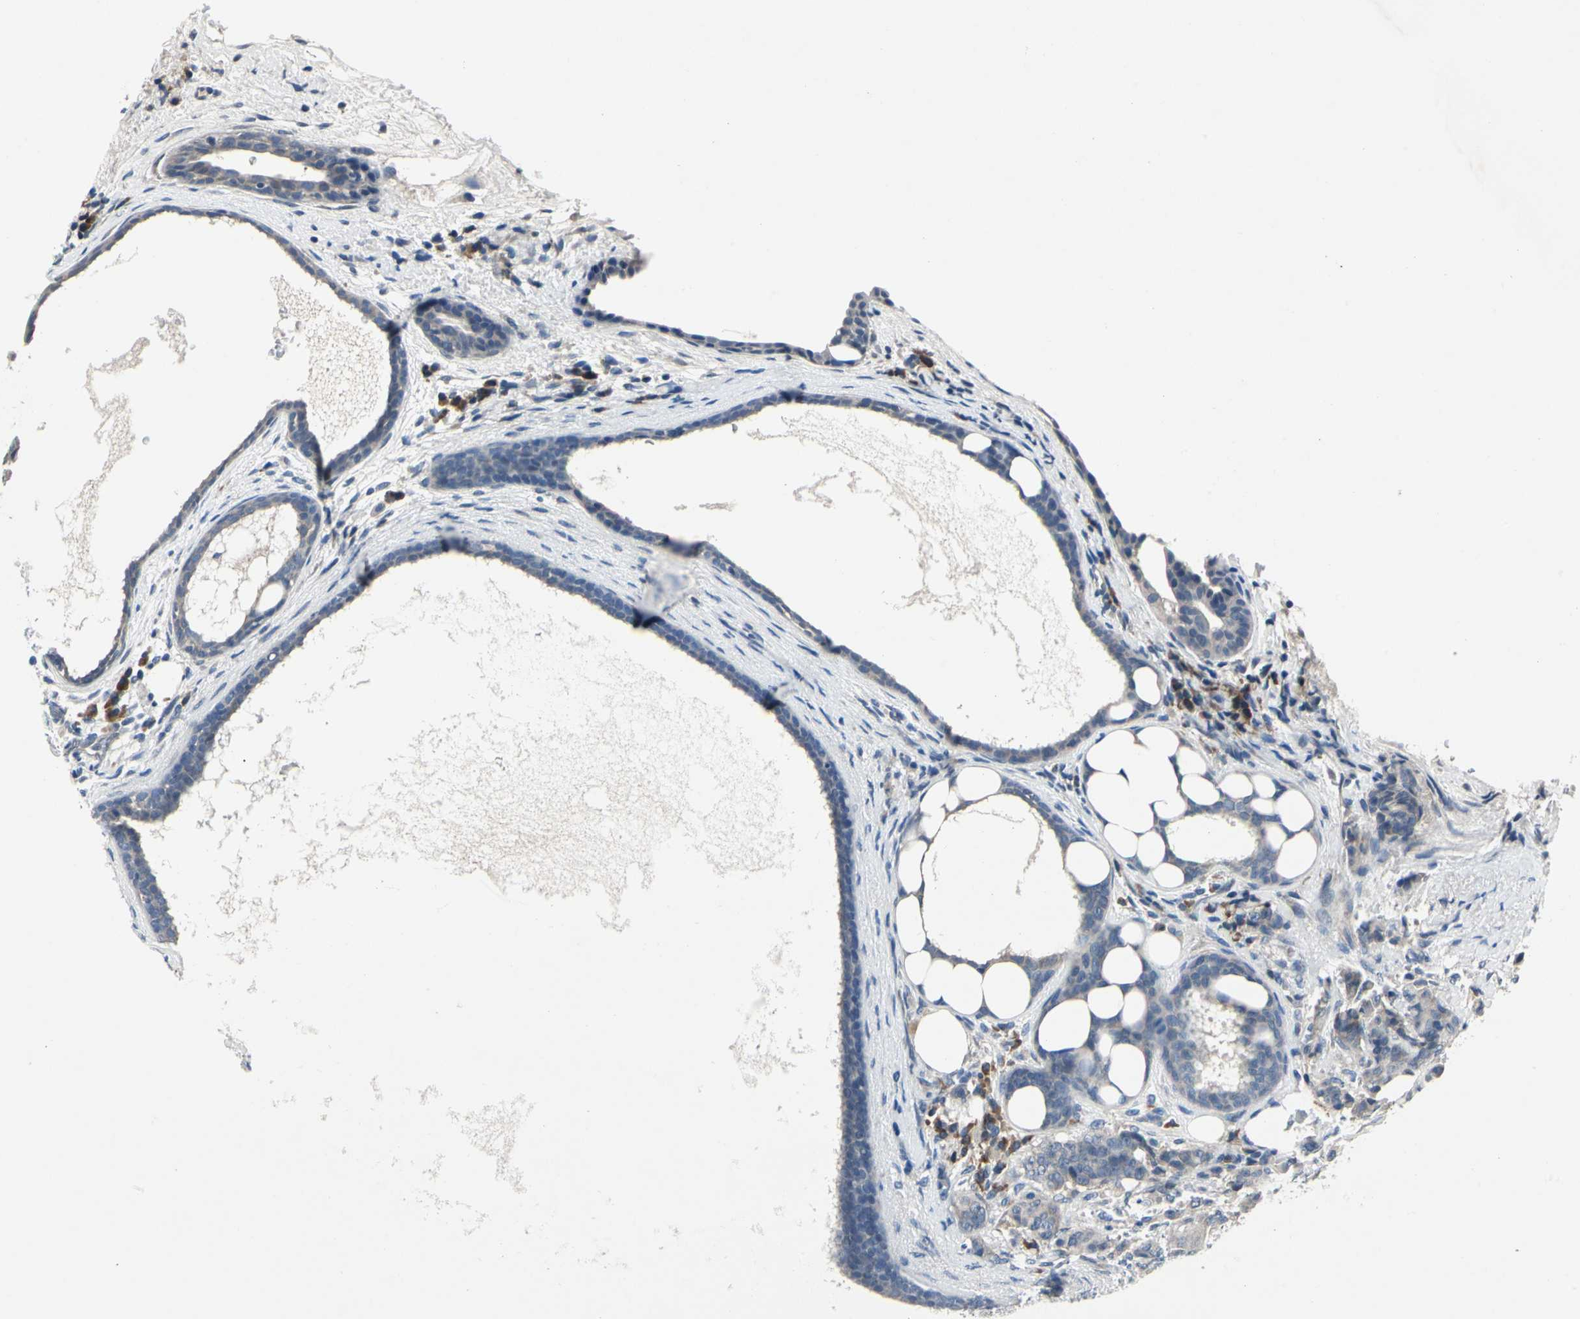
{"staining": {"intensity": "weak", "quantity": "<25%", "location": "cytoplasmic/membranous"}, "tissue": "breast cancer", "cell_type": "Tumor cells", "image_type": "cancer", "snomed": [{"axis": "morphology", "description": "Duct carcinoma"}, {"axis": "topography", "description": "Breast"}], "caption": "Human breast cancer stained for a protein using immunohistochemistry (IHC) shows no expression in tumor cells.", "gene": "SELENOK", "patient": {"sex": "female", "age": 40}}